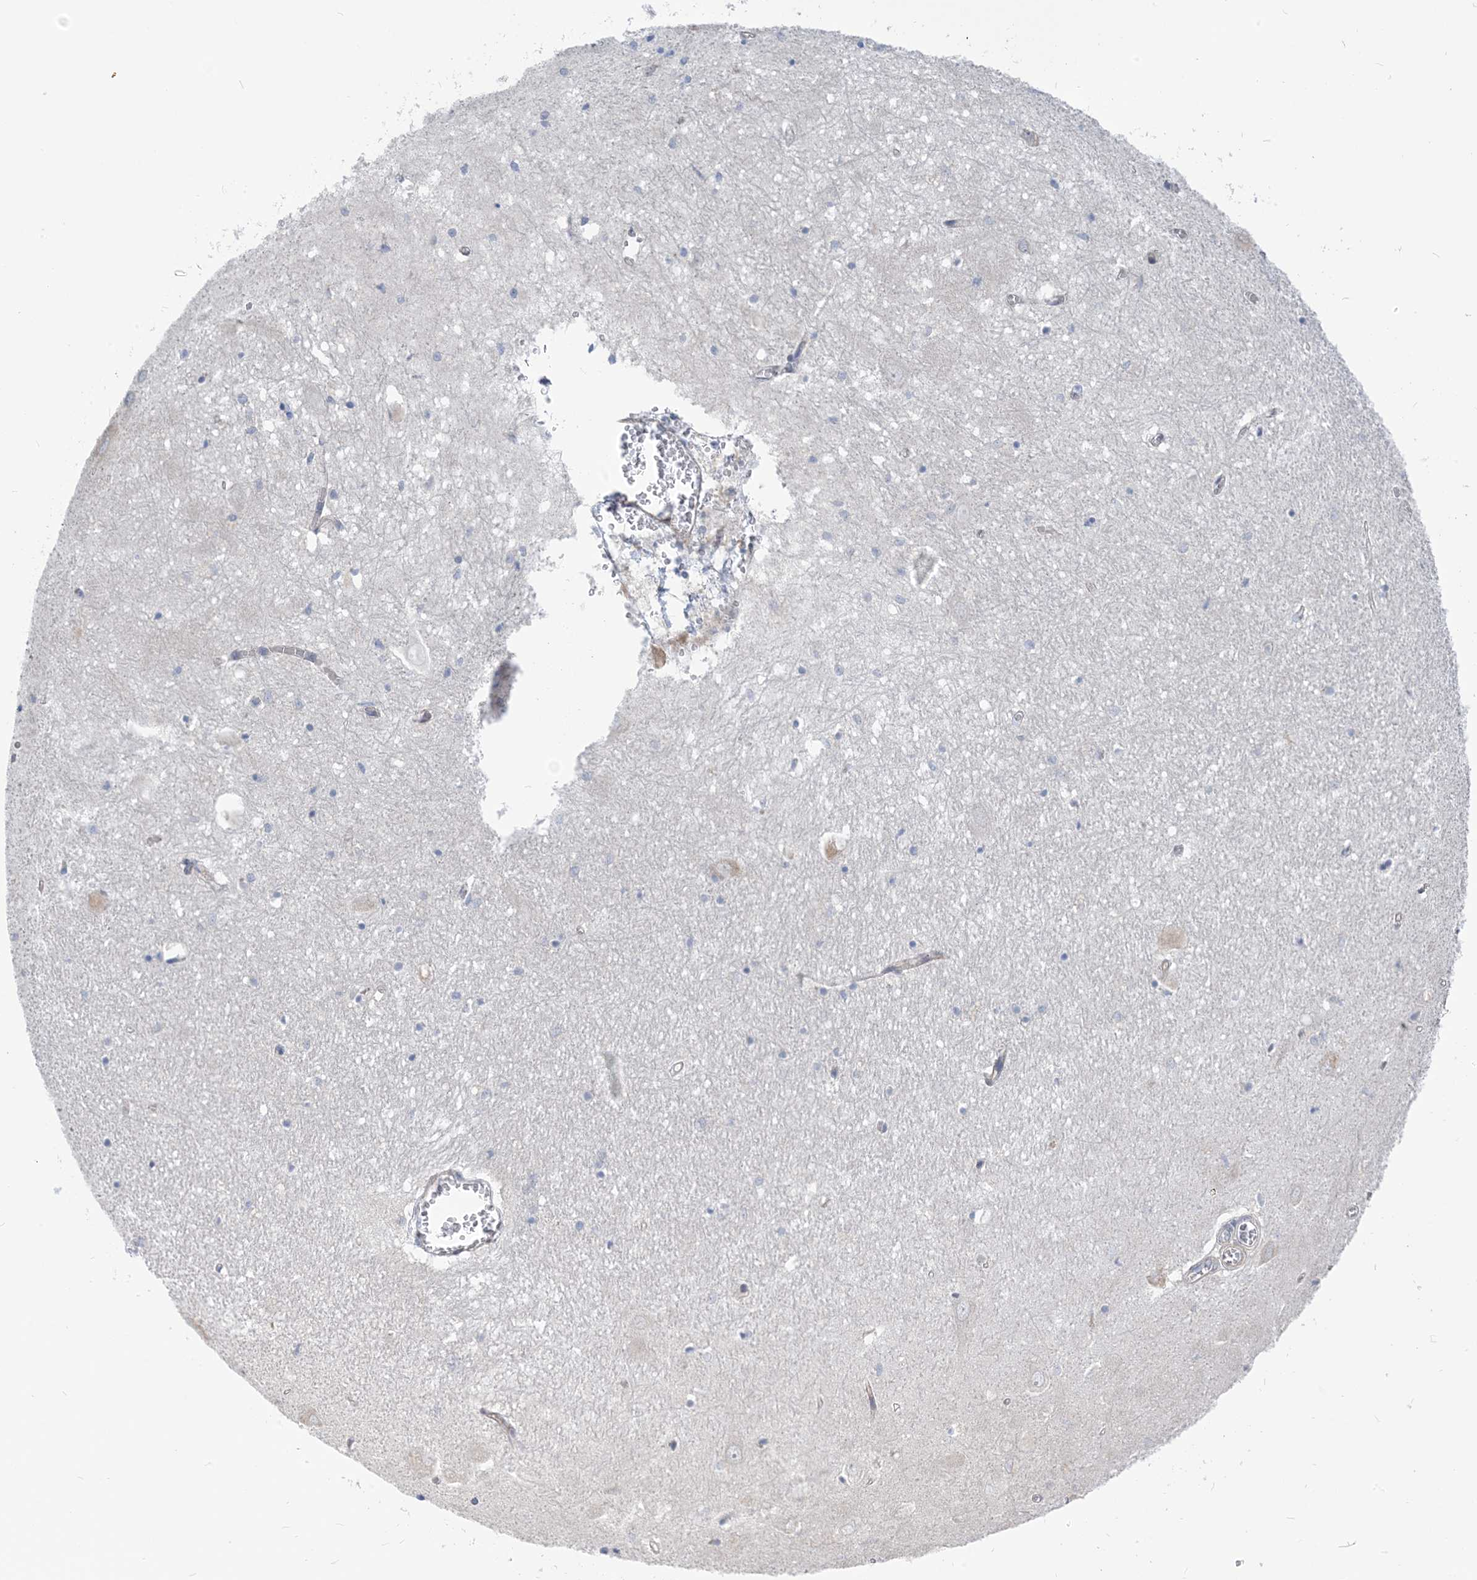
{"staining": {"intensity": "negative", "quantity": "none", "location": "none"}, "tissue": "hippocampus", "cell_type": "Glial cells", "image_type": "normal", "snomed": [{"axis": "morphology", "description": "Normal tissue, NOS"}, {"axis": "topography", "description": "Hippocampus"}], "caption": "Immunohistochemistry image of benign hippocampus: human hippocampus stained with DAB shows no significant protein positivity in glial cells. Nuclei are stained in blue.", "gene": "PLEKHA3", "patient": {"sex": "female", "age": 64}}